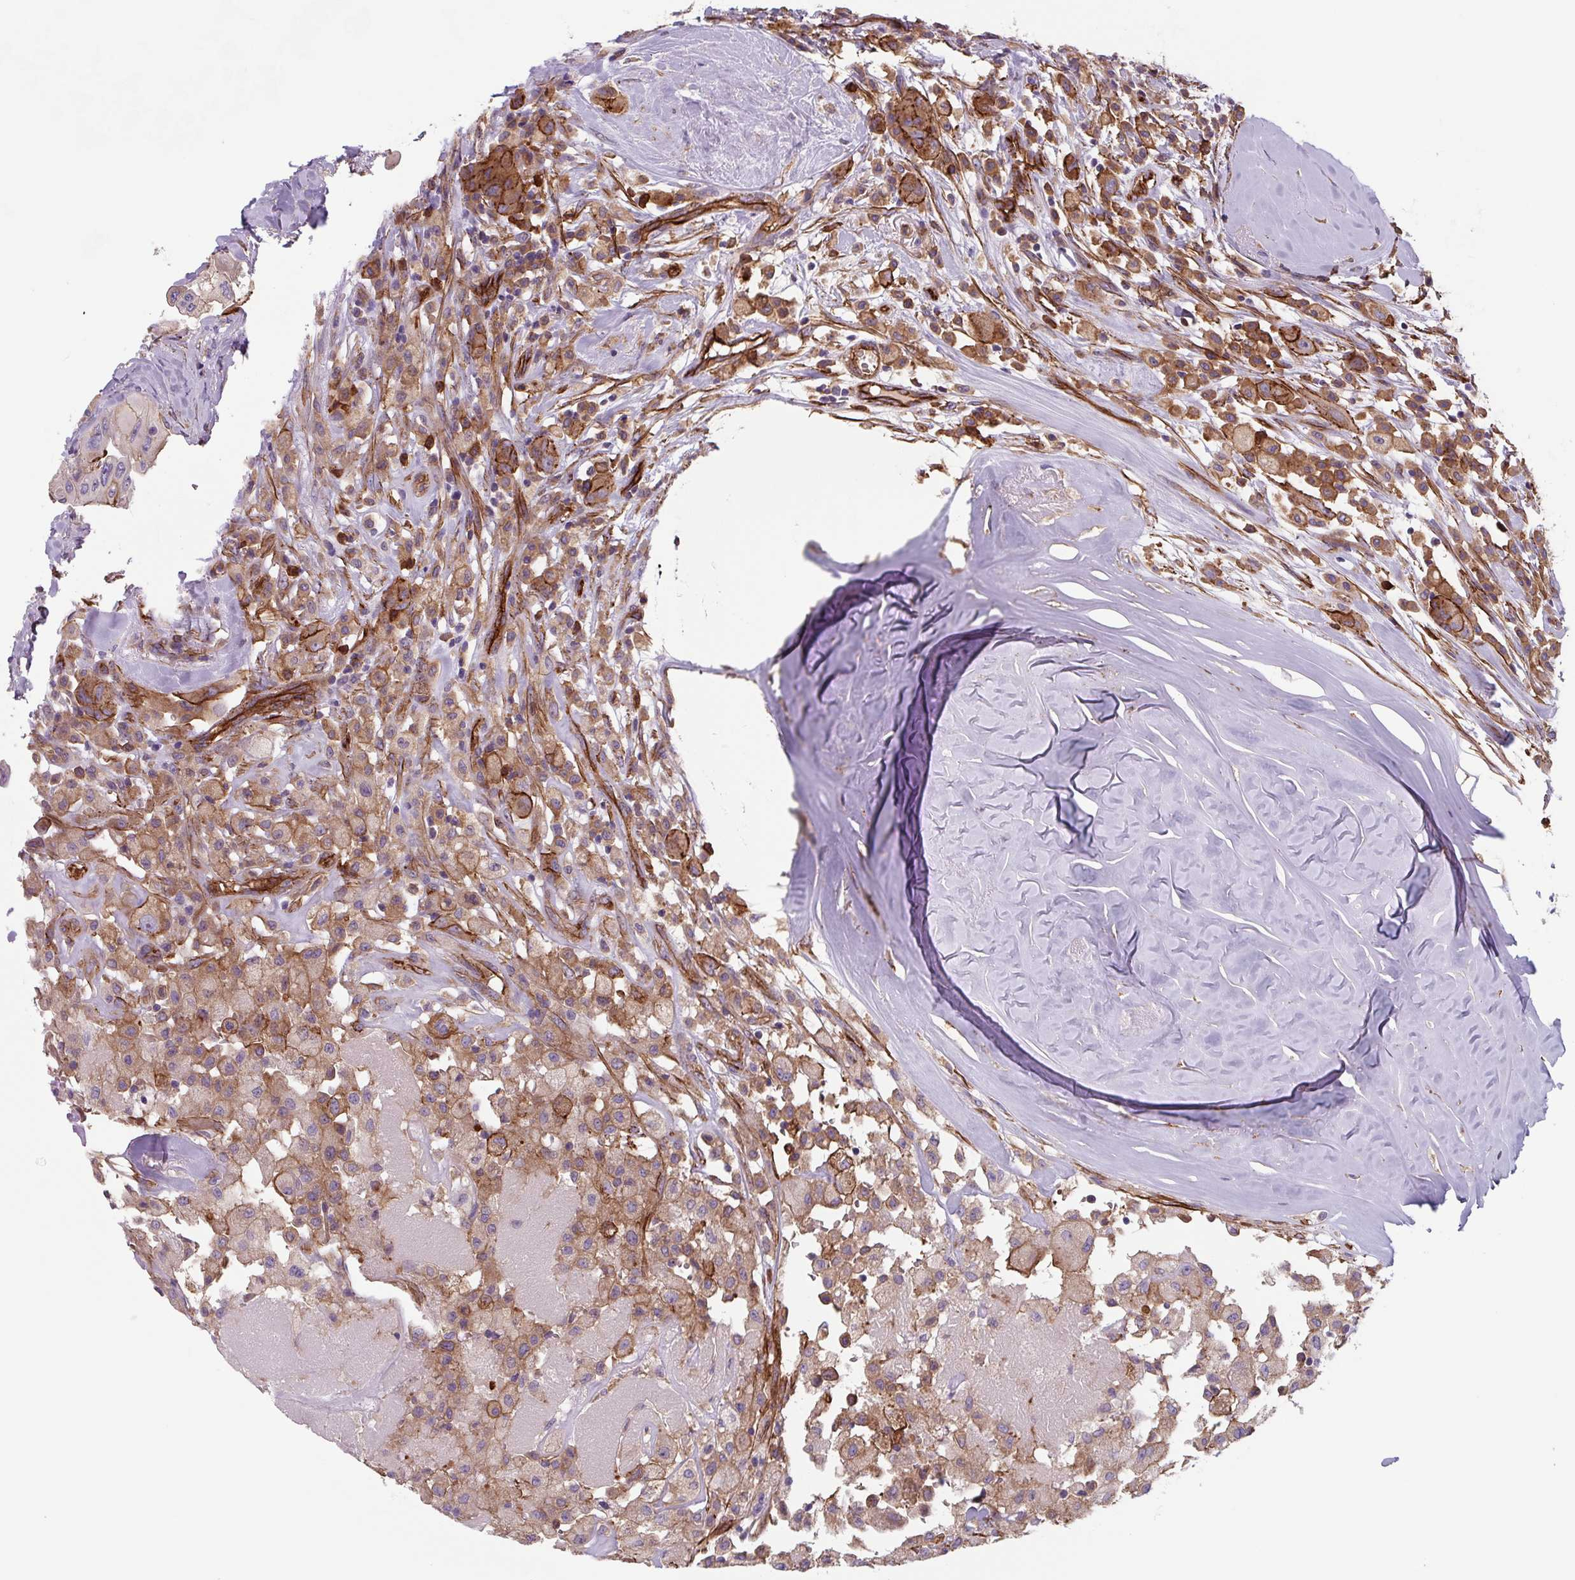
{"staining": {"intensity": "moderate", "quantity": ">75%", "location": "cytoplasmic/membranous"}, "tissue": "thyroid cancer", "cell_type": "Tumor cells", "image_type": "cancer", "snomed": [{"axis": "morphology", "description": "Normal tissue, NOS"}, {"axis": "morphology", "description": "Papillary adenocarcinoma, NOS"}, {"axis": "topography", "description": "Thyroid gland"}], "caption": "Protein staining of papillary adenocarcinoma (thyroid) tissue exhibits moderate cytoplasmic/membranous positivity in about >75% of tumor cells. (brown staining indicates protein expression, while blue staining denotes nuclei).", "gene": "DHFR2", "patient": {"sex": "female", "age": 59}}